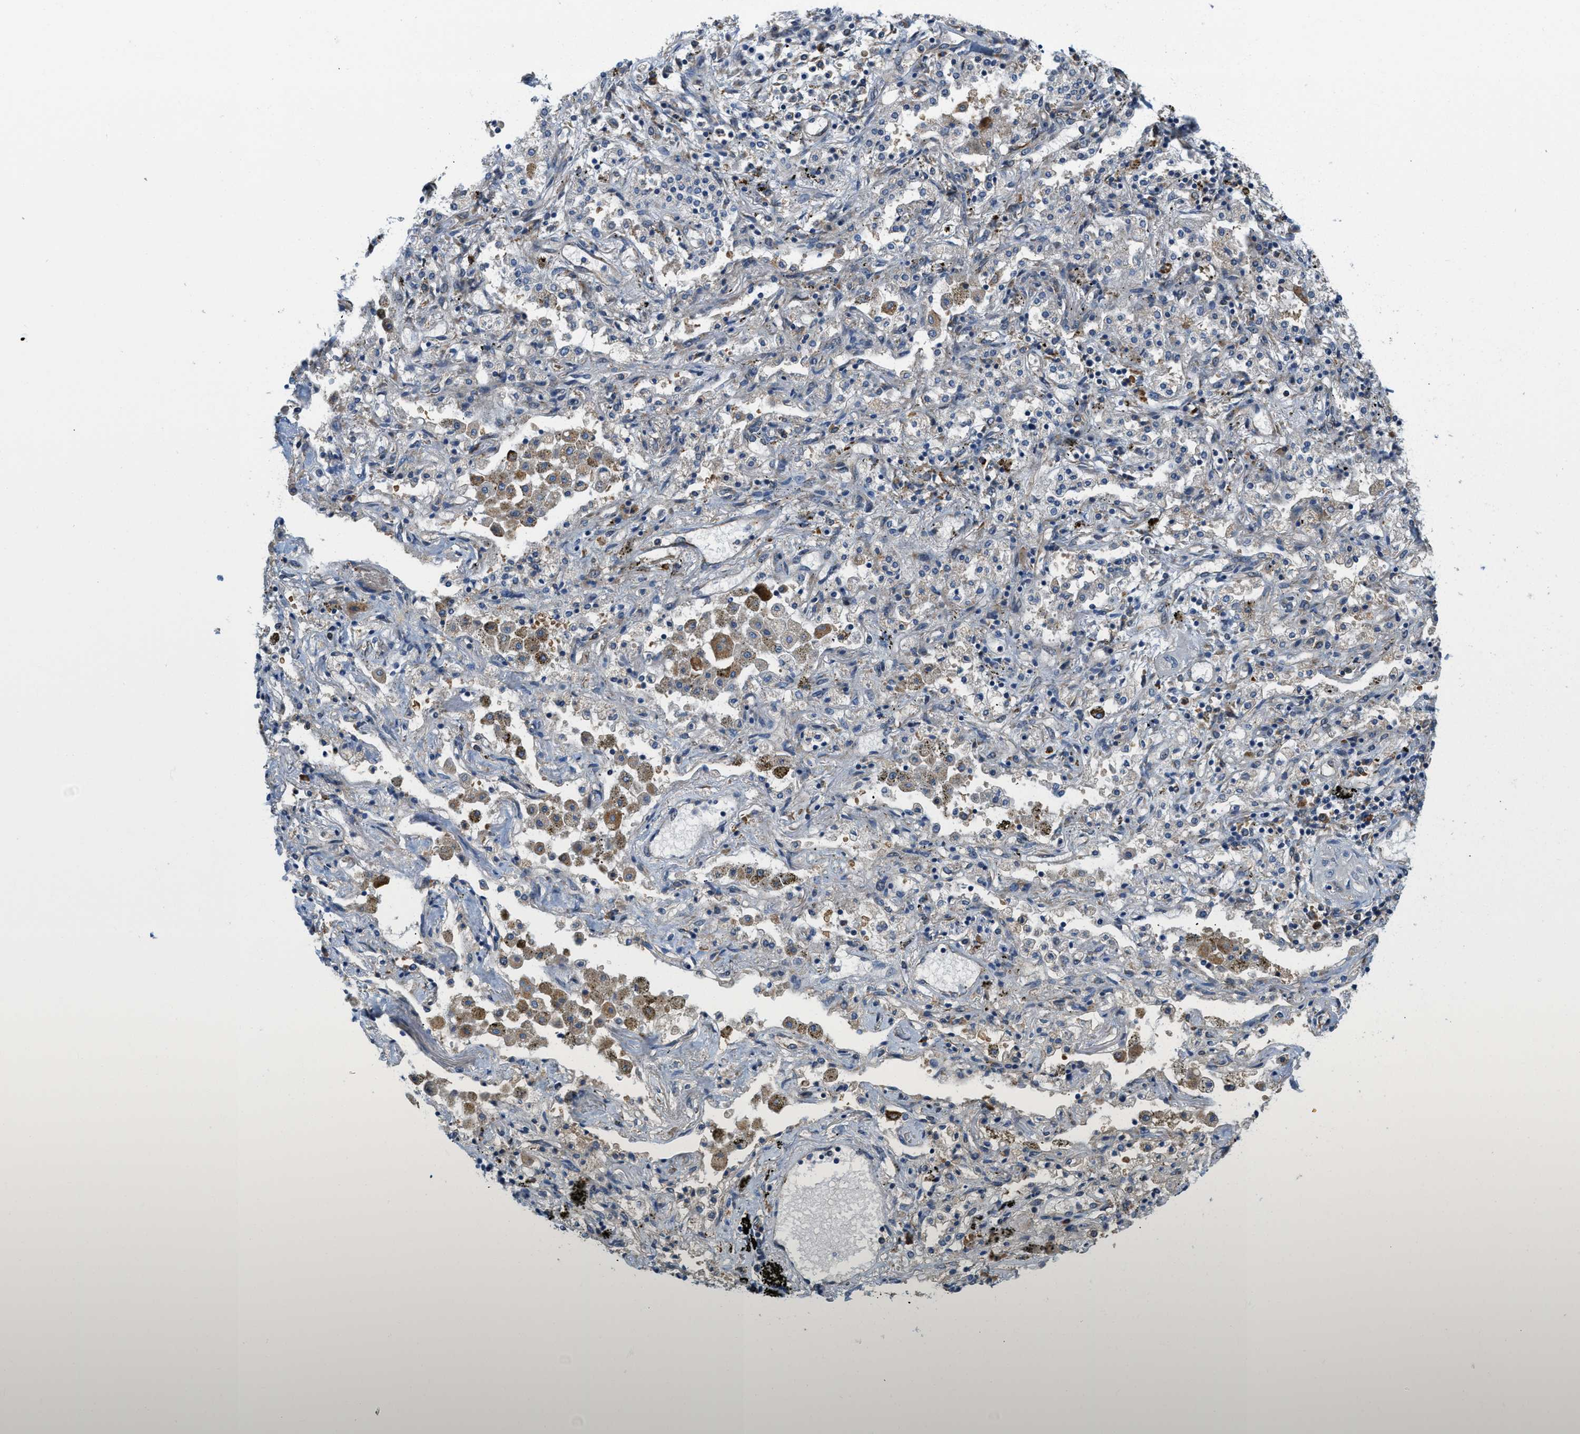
{"staining": {"intensity": "negative", "quantity": "none", "location": "none"}, "tissue": "lung cancer", "cell_type": "Tumor cells", "image_type": "cancer", "snomed": [{"axis": "morphology", "description": "Squamous cell carcinoma, NOS"}, {"axis": "topography", "description": "Lung"}], "caption": "Immunohistochemistry of human lung cancer reveals no positivity in tumor cells.", "gene": "STARD3NL", "patient": {"sex": "female", "age": 47}}